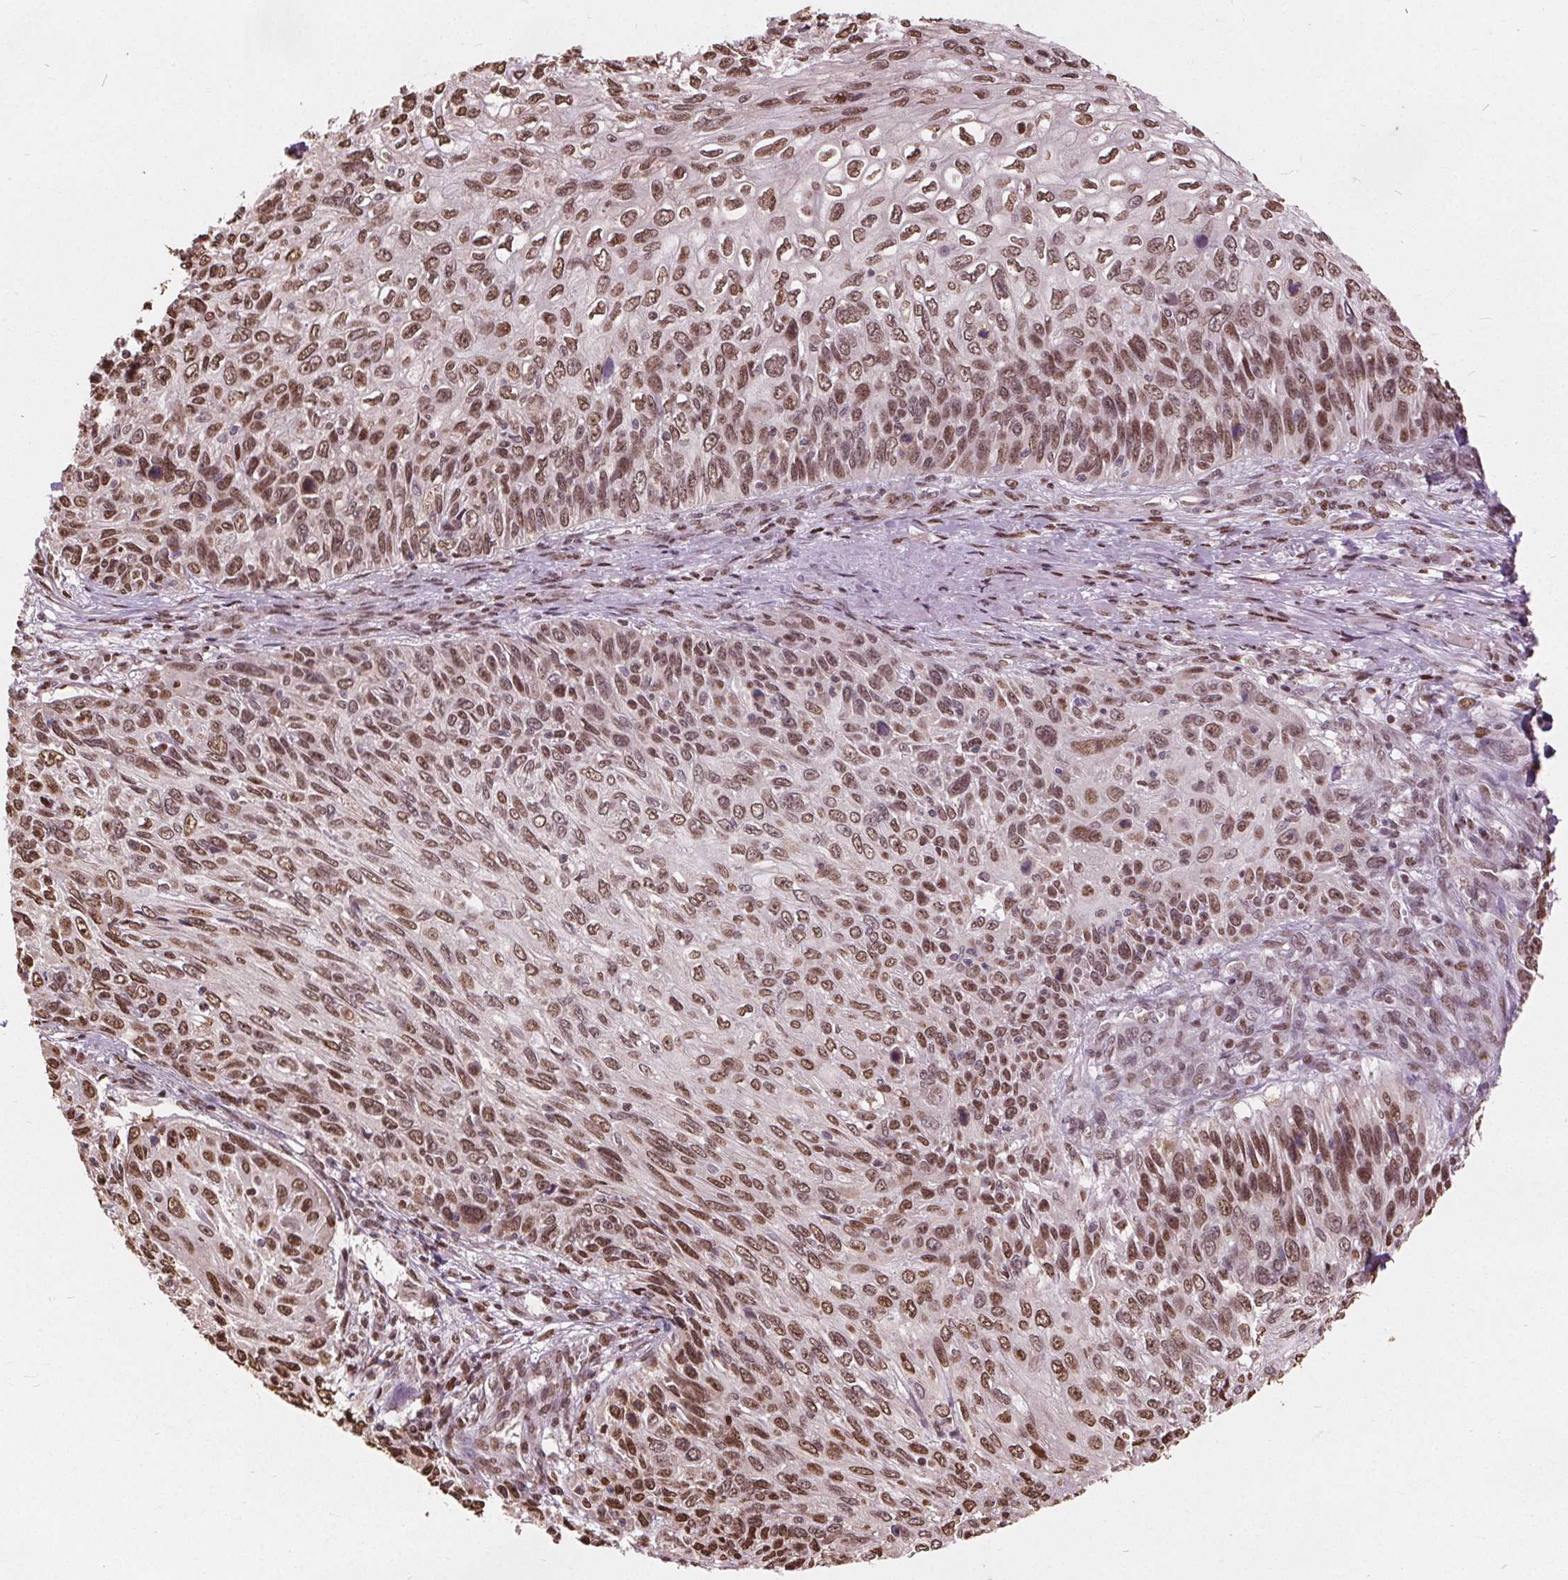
{"staining": {"intensity": "moderate", "quantity": ">75%", "location": "nuclear"}, "tissue": "skin cancer", "cell_type": "Tumor cells", "image_type": "cancer", "snomed": [{"axis": "morphology", "description": "Squamous cell carcinoma, NOS"}, {"axis": "topography", "description": "Skin"}], "caption": "Squamous cell carcinoma (skin) was stained to show a protein in brown. There is medium levels of moderate nuclear positivity in approximately >75% of tumor cells.", "gene": "ISLR2", "patient": {"sex": "male", "age": 92}}